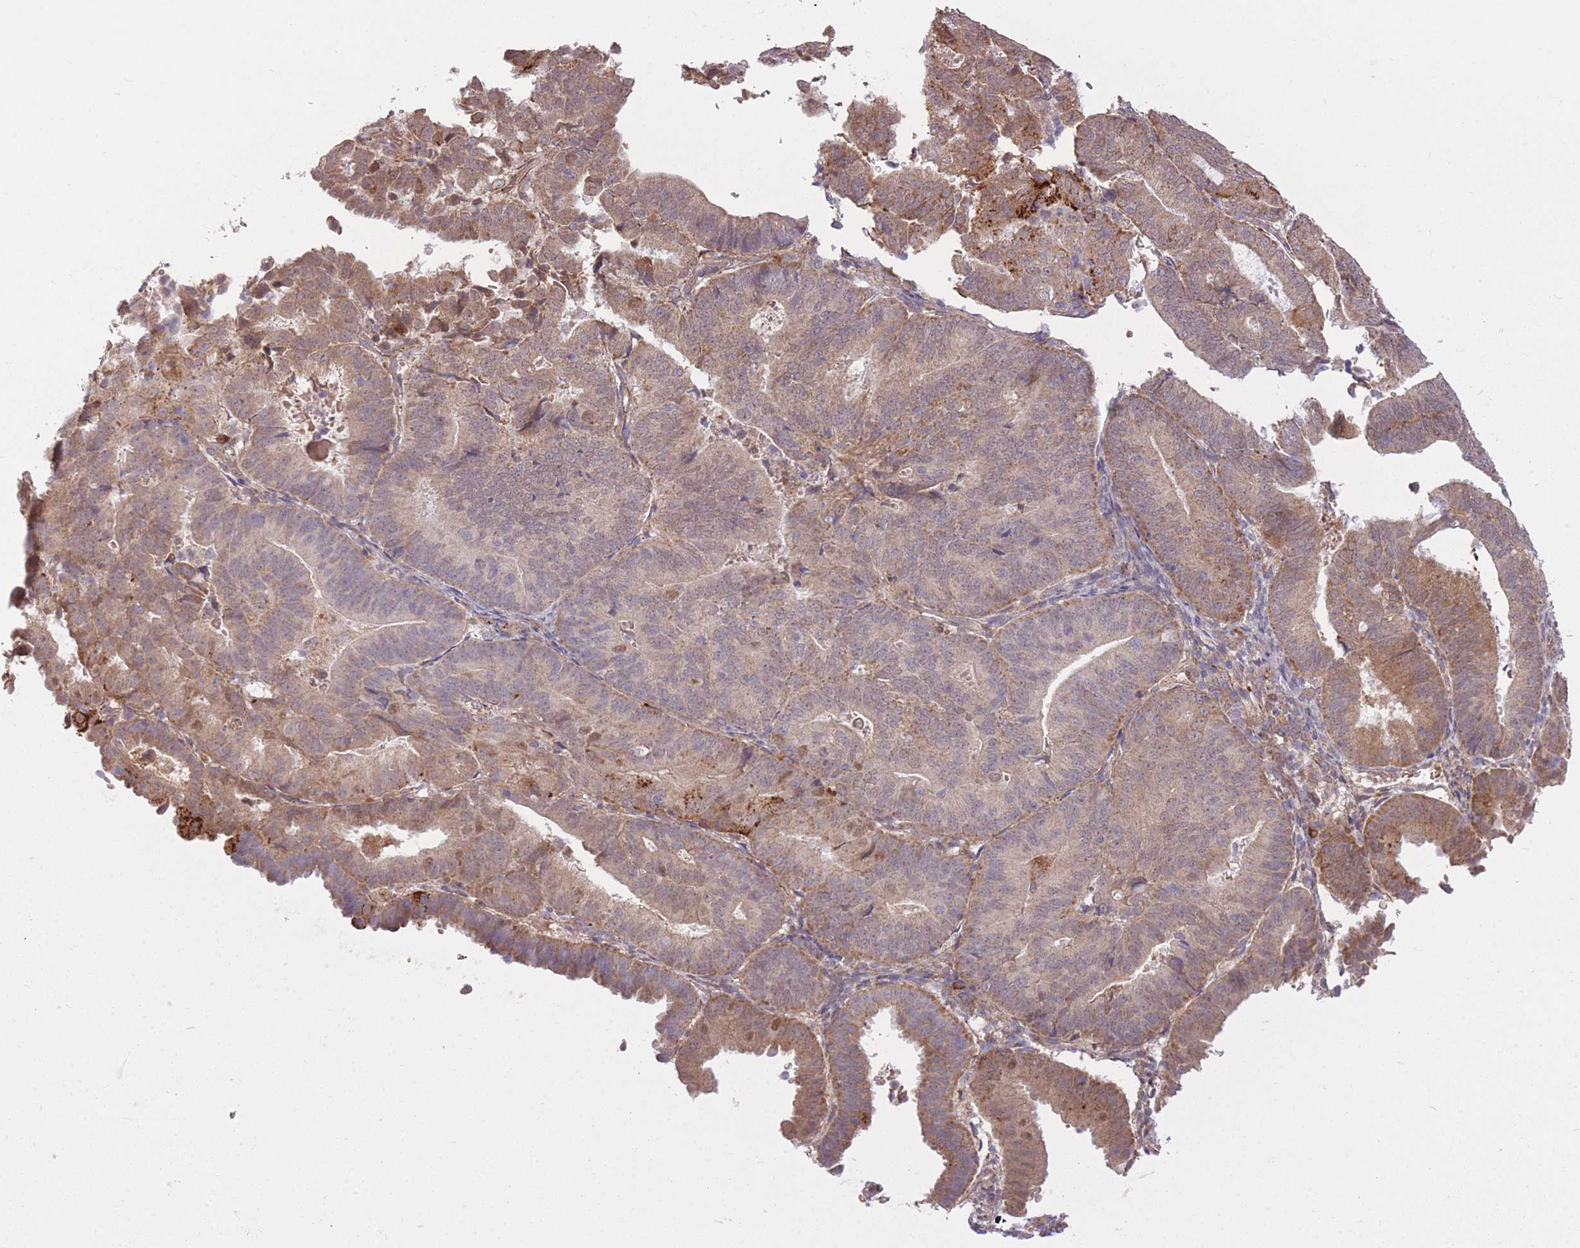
{"staining": {"intensity": "moderate", "quantity": ">75%", "location": "cytoplasmic/membranous"}, "tissue": "endometrial cancer", "cell_type": "Tumor cells", "image_type": "cancer", "snomed": [{"axis": "morphology", "description": "Adenocarcinoma, NOS"}, {"axis": "topography", "description": "Endometrium"}], "caption": "A brown stain shows moderate cytoplasmic/membranous staining of a protein in human endometrial adenocarcinoma tumor cells.", "gene": "POLR3F", "patient": {"sex": "female", "age": 70}}